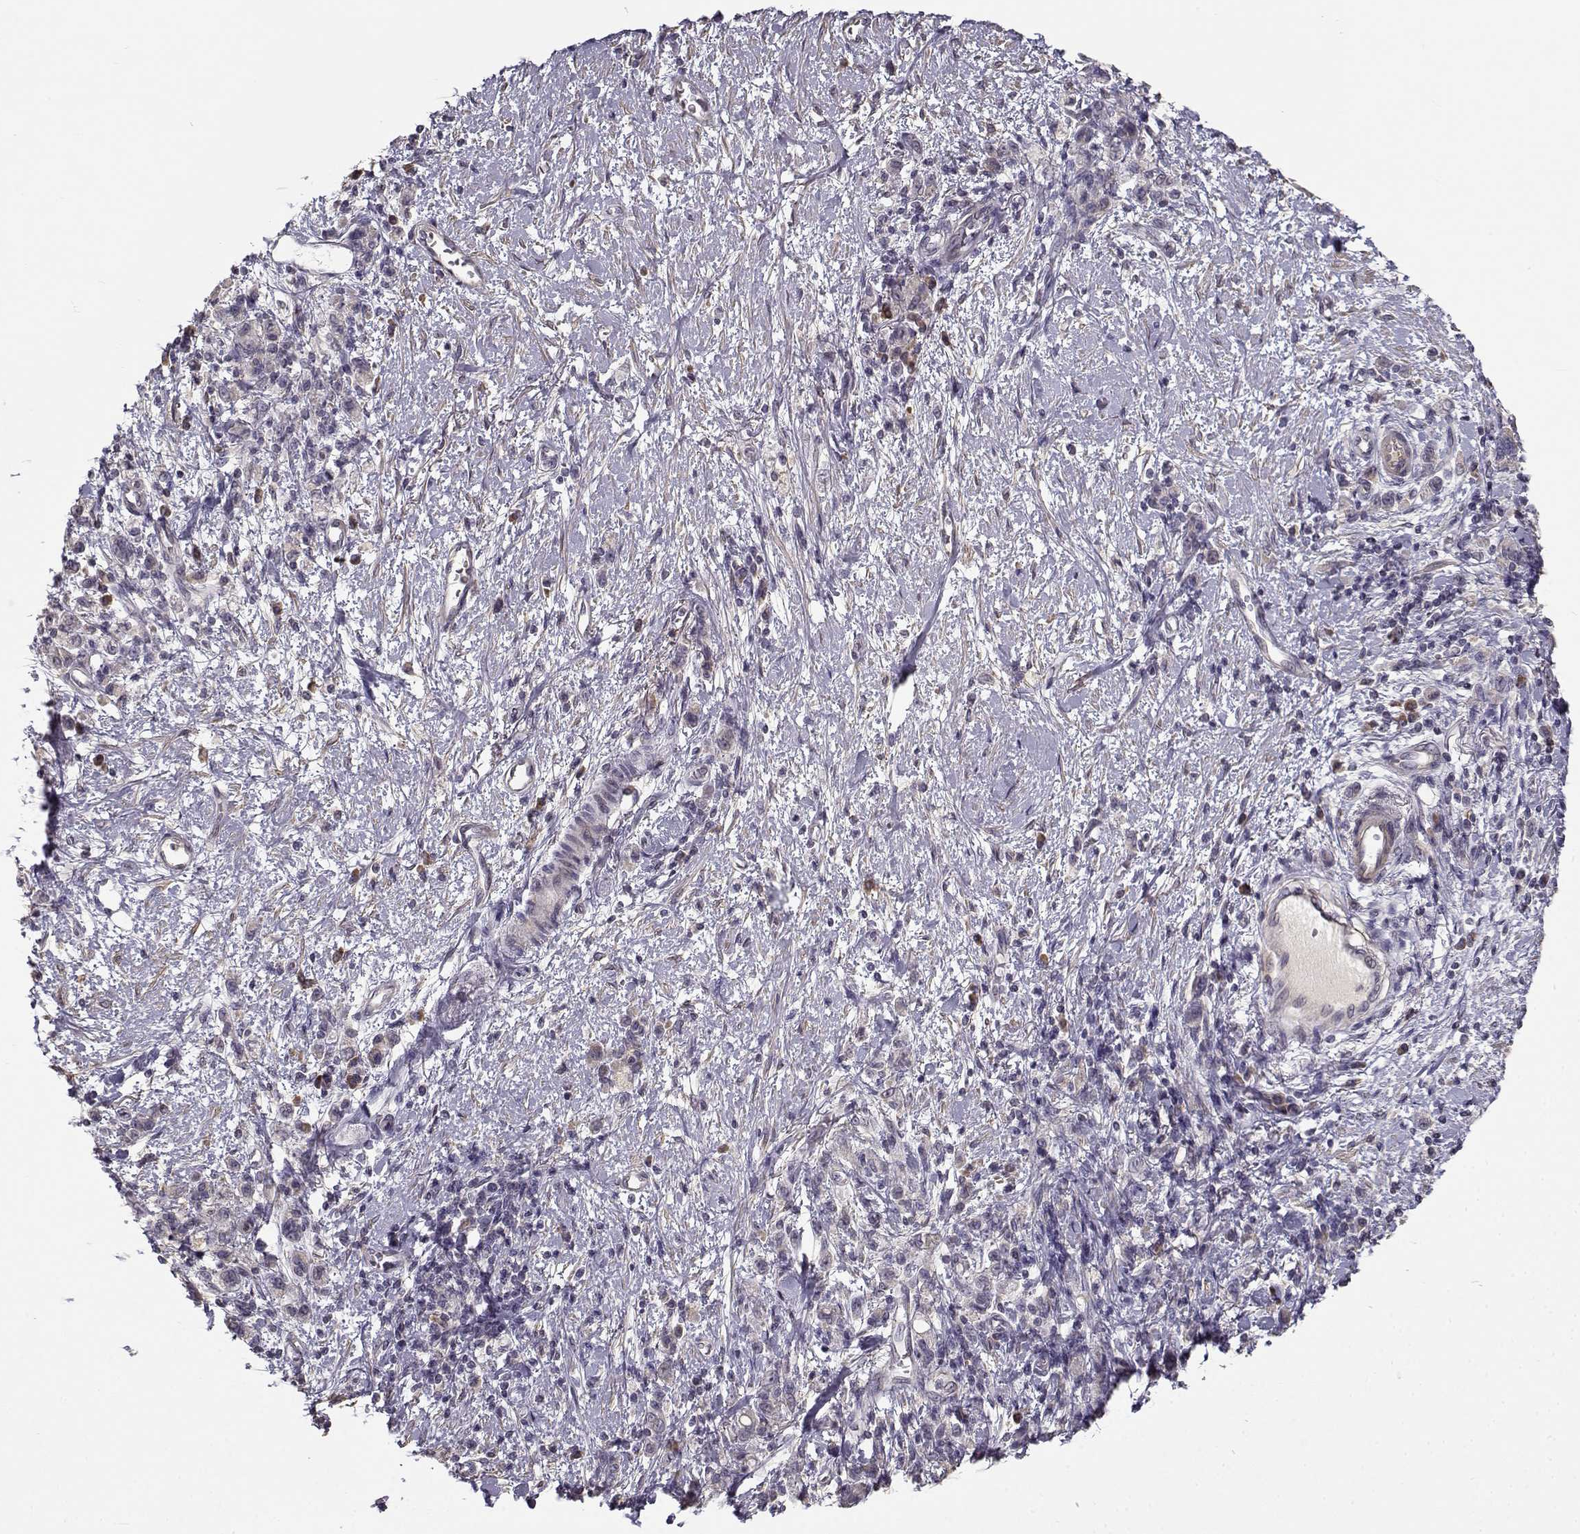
{"staining": {"intensity": "negative", "quantity": "none", "location": "none"}, "tissue": "stomach cancer", "cell_type": "Tumor cells", "image_type": "cancer", "snomed": [{"axis": "morphology", "description": "Adenocarcinoma, NOS"}, {"axis": "topography", "description": "Stomach"}], "caption": "Stomach cancer (adenocarcinoma) was stained to show a protein in brown. There is no significant expression in tumor cells.", "gene": "ENTPD8", "patient": {"sex": "male", "age": 77}}